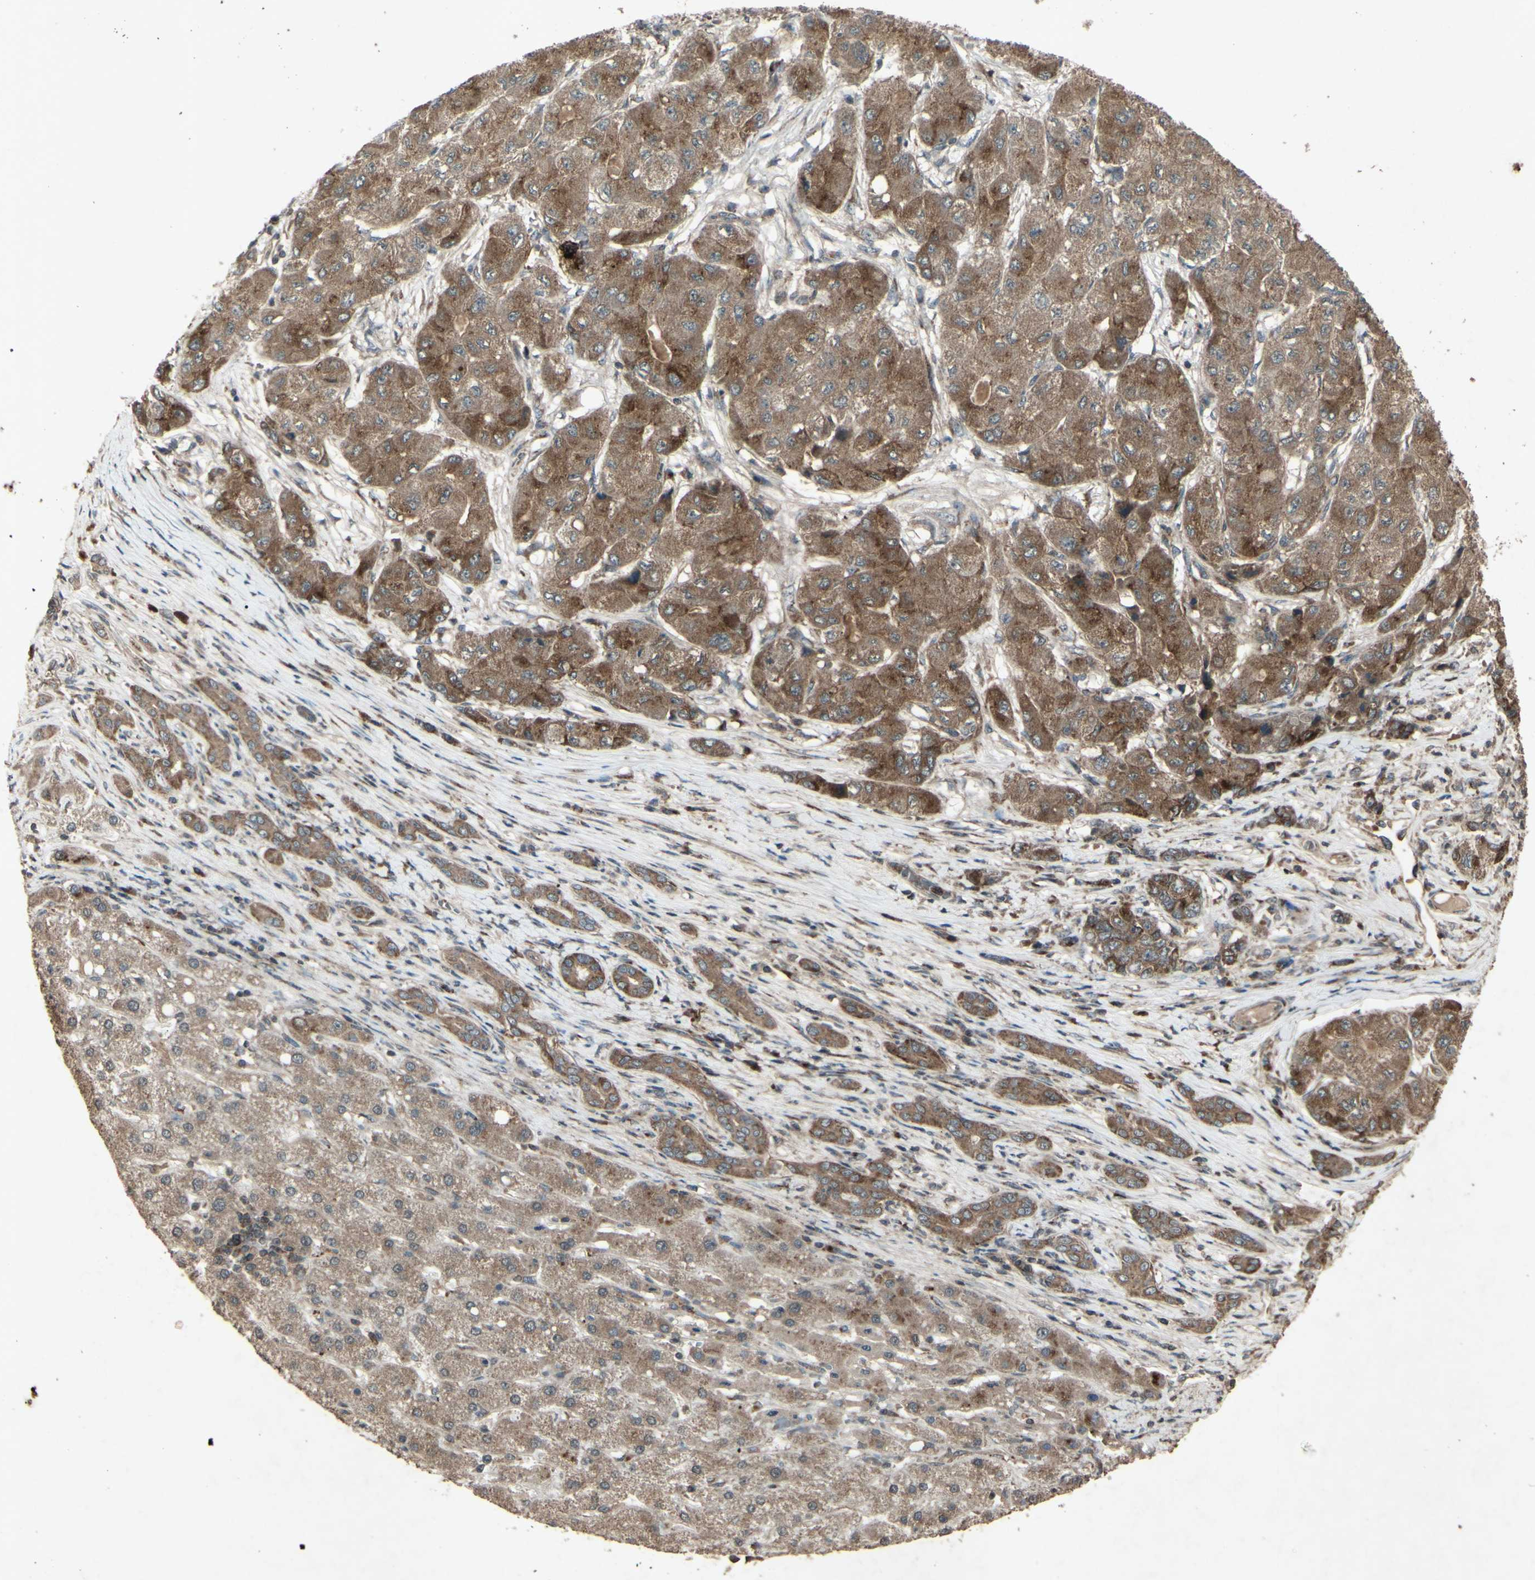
{"staining": {"intensity": "moderate", "quantity": ">75%", "location": "cytoplasmic/membranous"}, "tissue": "liver cancer", "cell_type": "Tumor cells", "image_type": "cancer", "snomed": [{"axis": "morphology", "description": "Carcinoma, Hepatocellular, NOS"}, {"axis": "topography", "description": "Liver"}], "caption": "Tumor cells display medium levels of moderate cytoplasmic/membranous expression in approximately >75% of cells in liver hepatocellular carcinoma. (brown staining indicates protein expression, while blue staining denotes nuclei).", "gene": "AP1G1", "patient": {"sex": "male", "age": 80}}